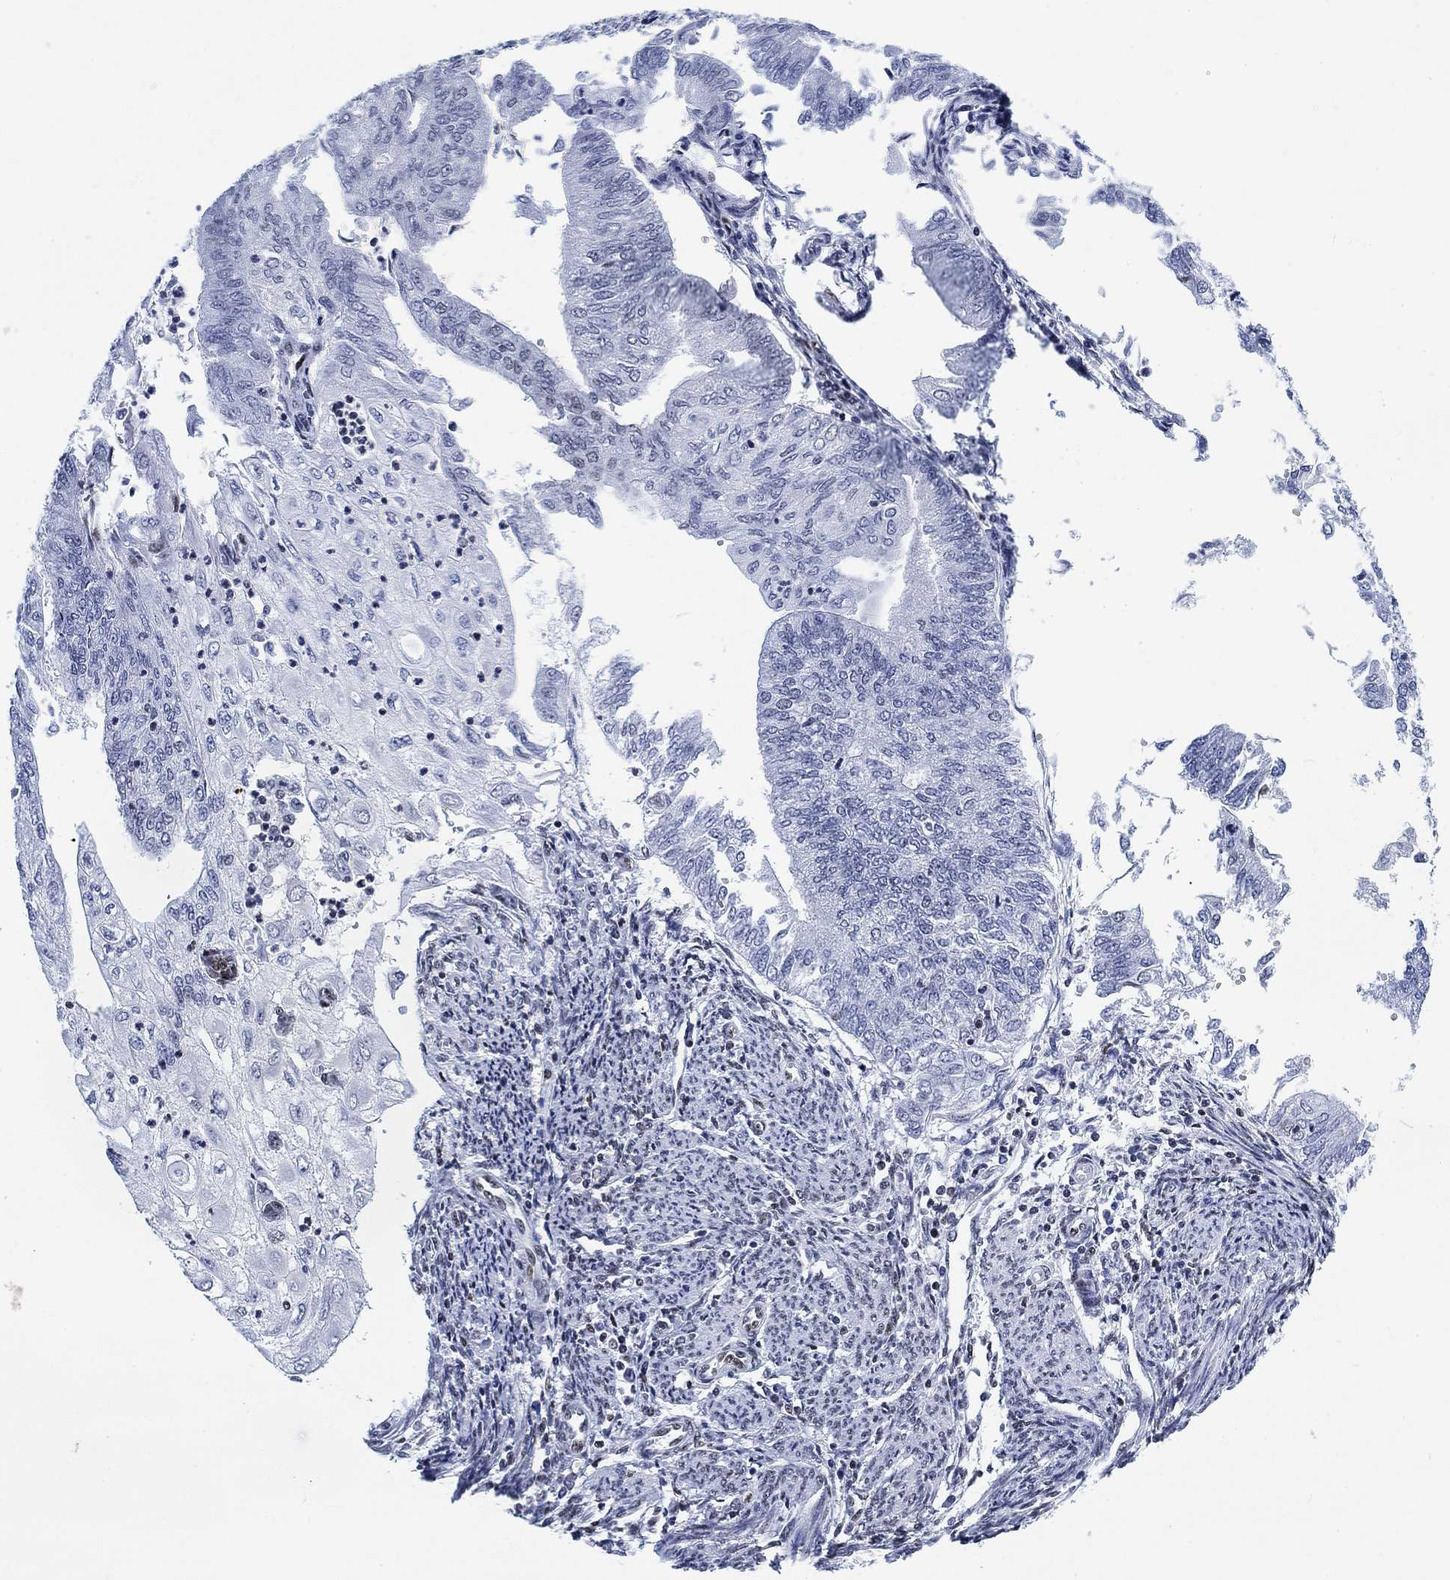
{"staining": {"intensity": "negative", "quantity": "none", "location": "none"}, "tissue": "endometrial cancer", "cell_type": "Tumor cells", "image_type": "cancer", "snomed": [{"axis": "morphology", "description": "Adenocarcinoma, NOS"}, {"axis": "topography", "description": "Endometrium"}], "caption": "Immunohistochemistry (IHC) photomicrograph of human endometrial adenocarcinoma stained for a protein (brown), which reveals no staining in tumor cells.", "gene": "H1-10", "patient": {"sex": "female", "age": 59}}